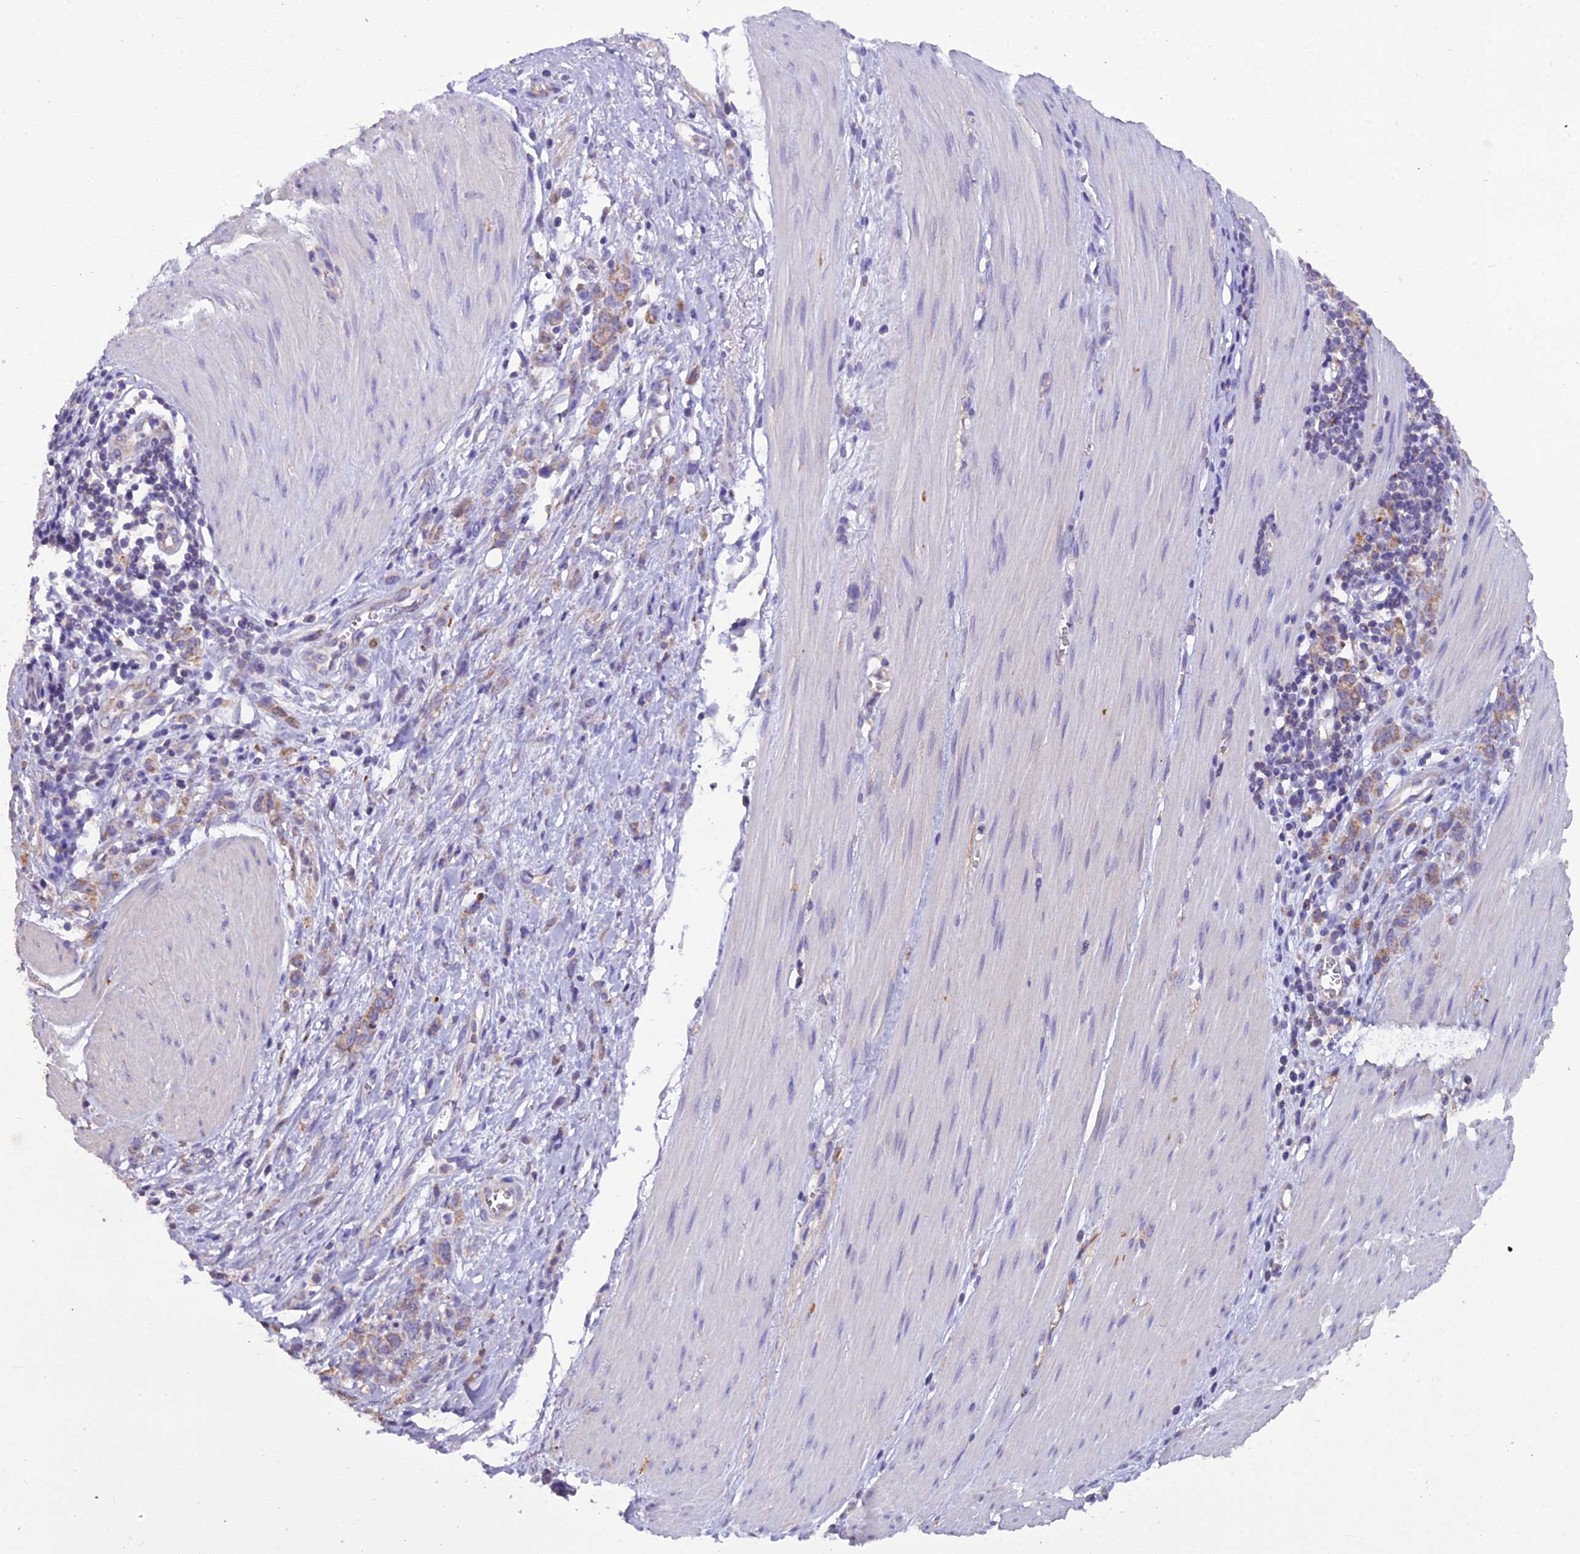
{"staining": {"intensity": "weak", "quantity": ">75%", "location": "cytoplasmic/membranous"}, "tissue": "stomach cancer", "cell_type": "Tumor cells", "image_type": "cancer", "snomed": [{"axis": "morphology", "description": "Adenocarcinoma, NOS"}, {"axis": "topography", "description": "Stomach"}], "caption": "Stomach adenocarcinoma tissue exhibits weak cytoplasmic/membranous expression in about >75% of tumor cells The protein is stained brown, and the nuclei are stained in blue (DAB IHC with brightfield microscopy, high magnification).", "gene": "GPD1", "patient": {"sex": "female", "age": 76}}